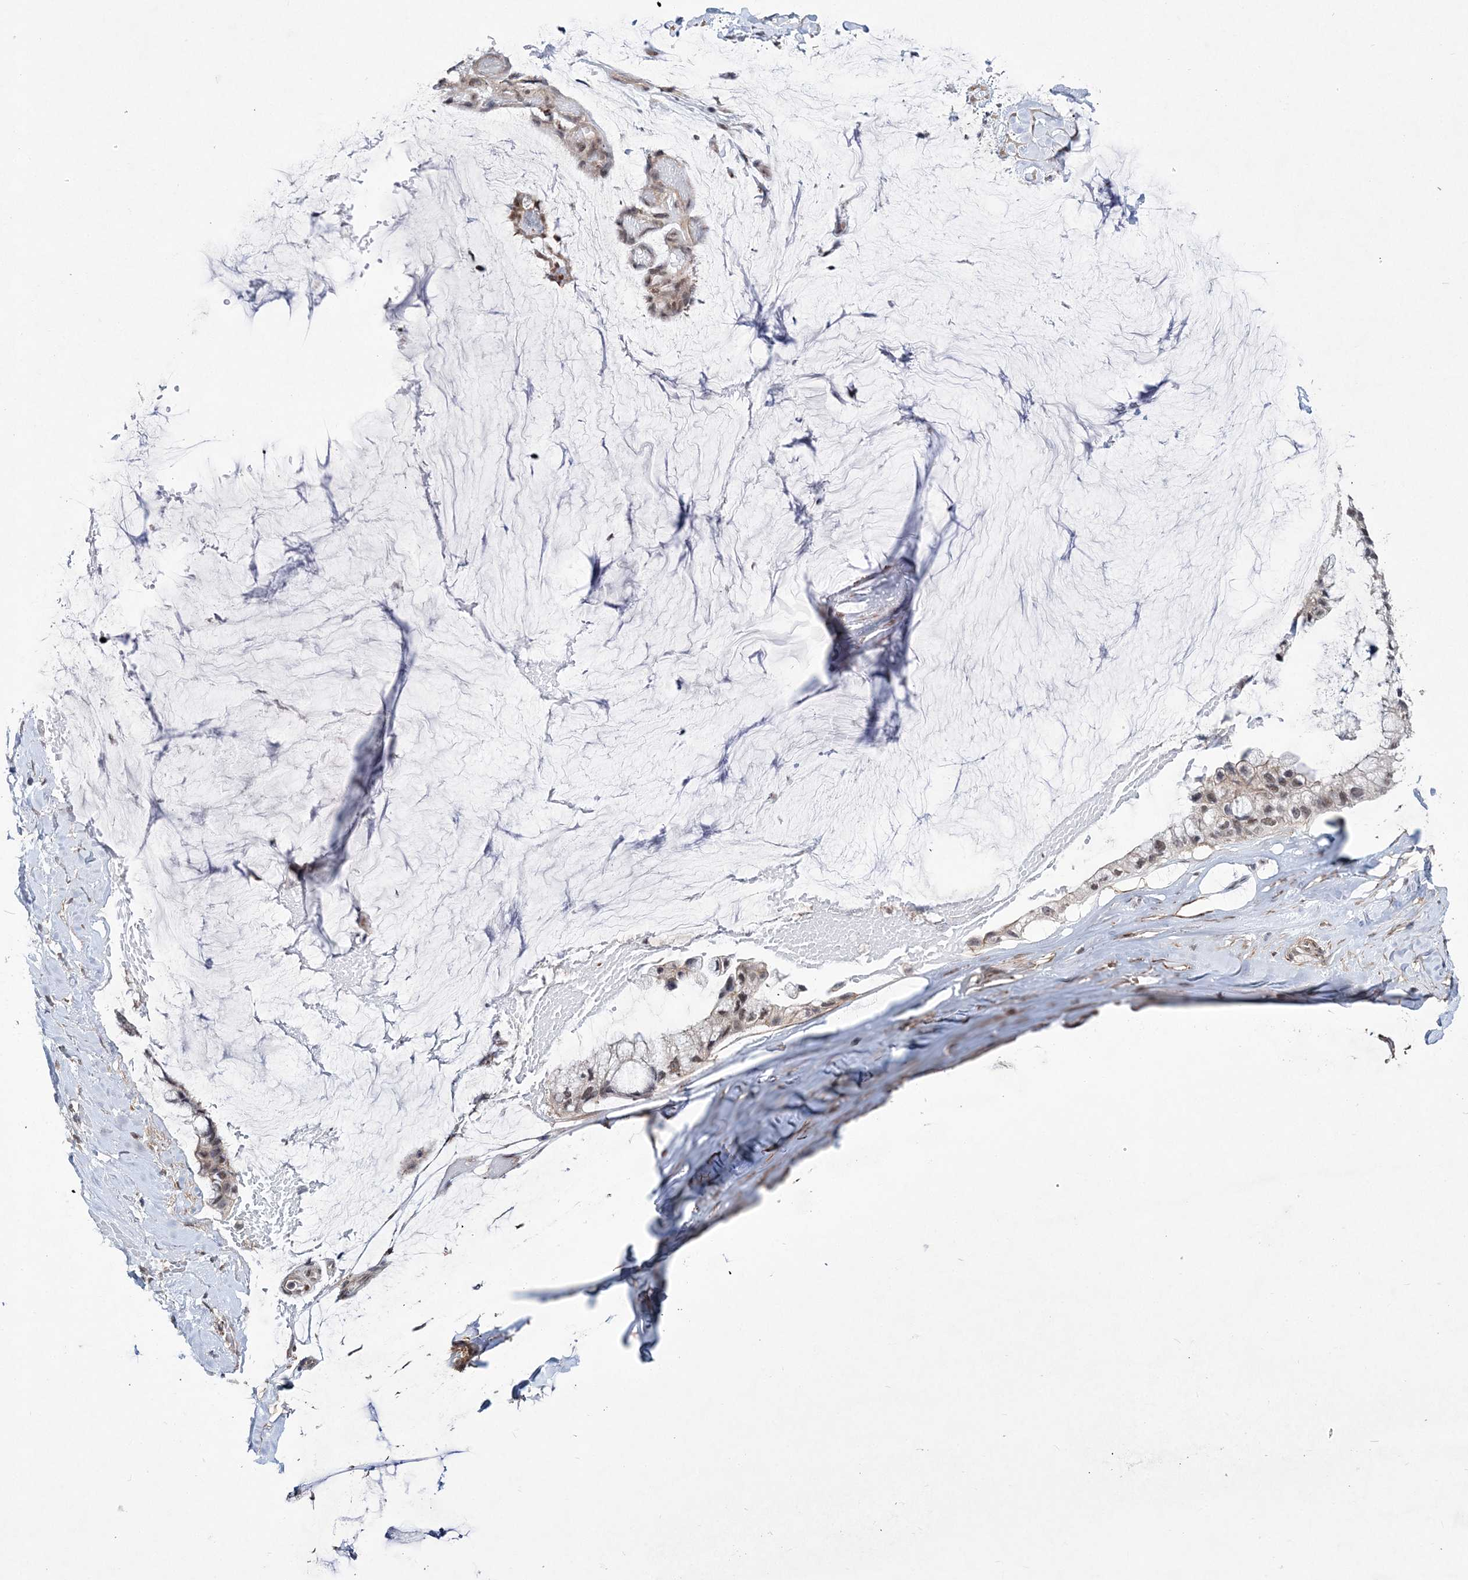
{"staining": {"intensity": "moderate", "quantity": ">75%", "location": "nuclear"}, "tissue": "ovarian cancer", "cell_type": "Tumor cells", "image_type": "cancer", "snomed": [{"axis": "morphology", "description": "Cystadenocarcinoma, mucinous, NOS"}, {"axis": "topography", "description": "Ovary"}], "caption": "There is medium levels of moderate nuclear staining in tumor cells of mucinous cystadenocarcinoma (ovarian), as demonstrated by immunohistochemical staining (brown color).", "gene": "BOD1L1", "patient": {"sex": "female", "age": 39}}